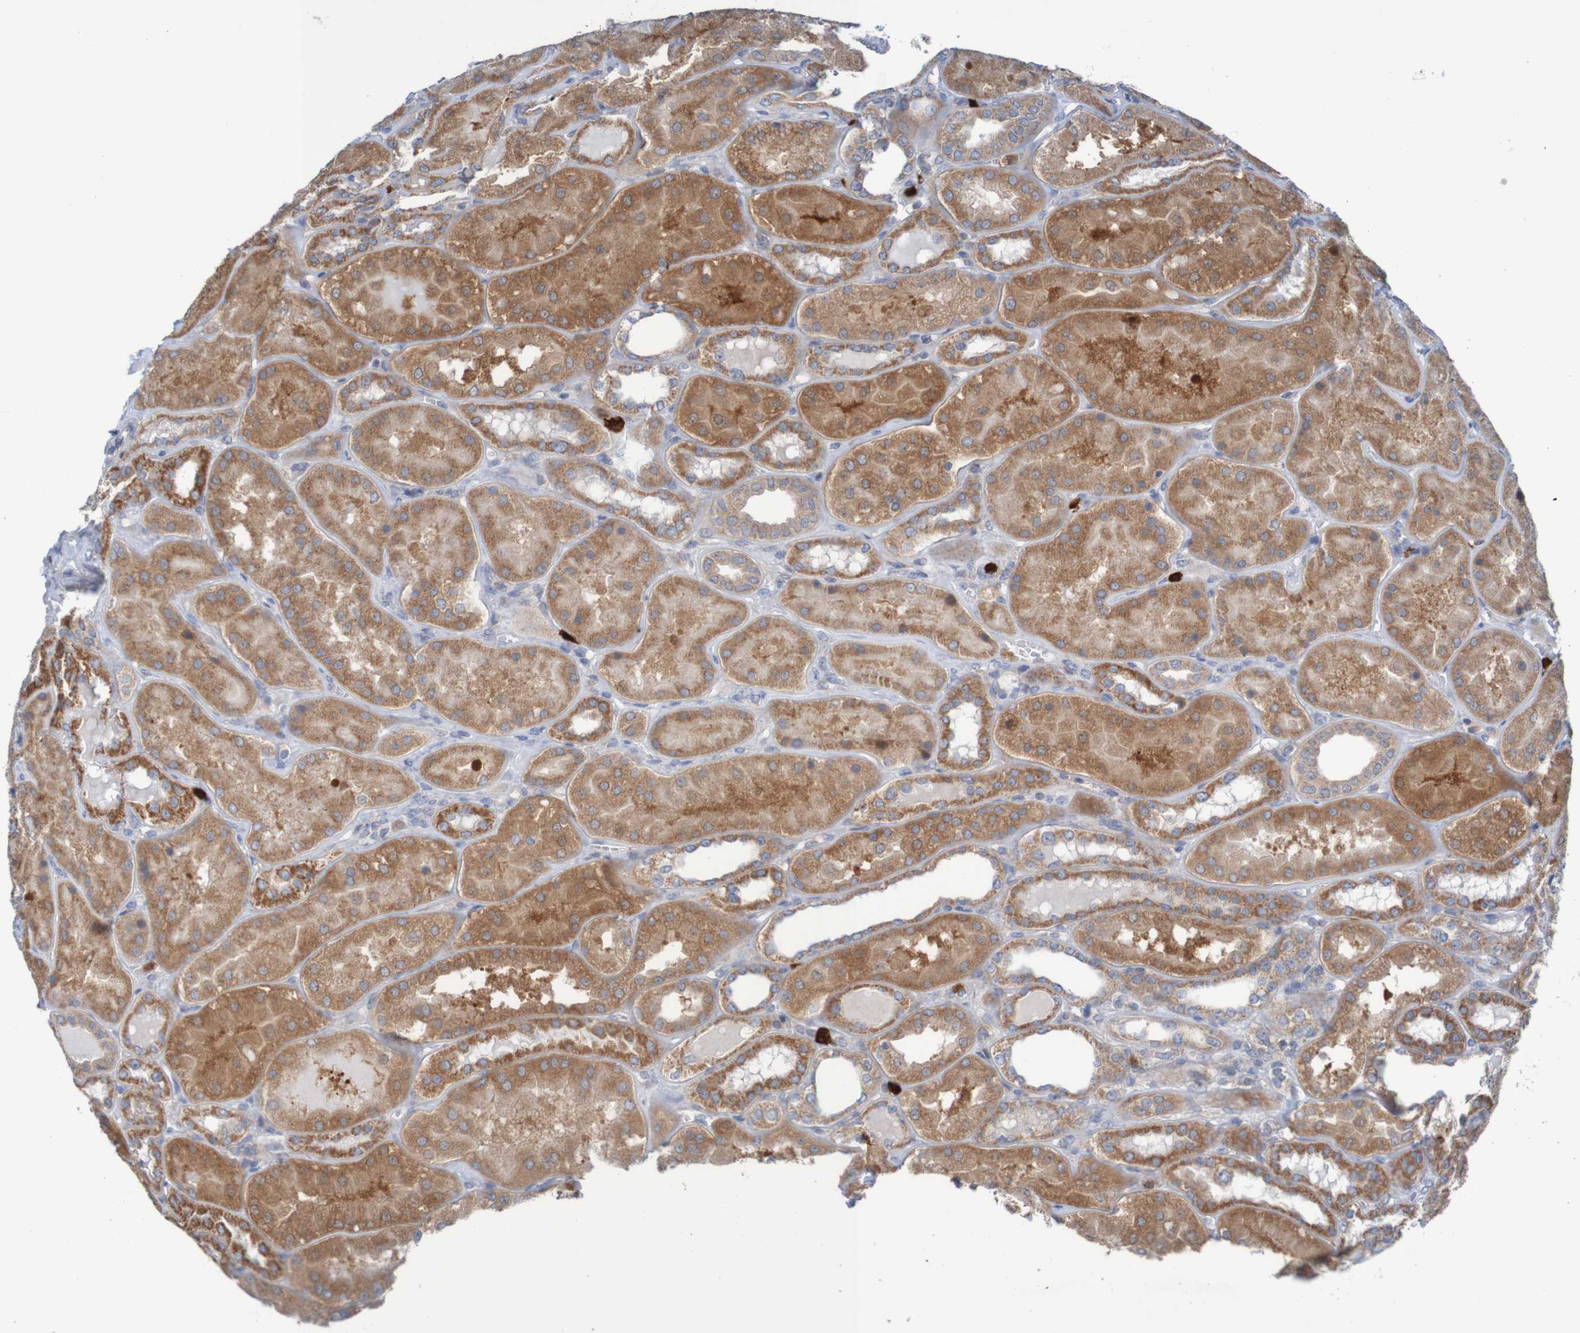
{"staining": {"intensity": "weak", "quantity": "25%-75%", "location": "cytoplasmic/membranous"}, "tissue": "kidney", "cell_type": "Cells in glomeruli", "image_type": "normal", "snomed": [{"axis": "morphology", "description": "Normal tissue, NOS"}, {"axis": "topography", "description": "Kidney"}], "caption": "Weak cytoplasmic/membranous protein positivity is identified in about 25%-75% of cells in glomeruli in kidney. The staining was performed using DAB (3,3'-diaminobenzidine), with brown indicating positive protein expression. Nuclei are stained blue with hematoxylin.", "gene": "PARP4", "patient": {"sex": "female", "age": 56}}